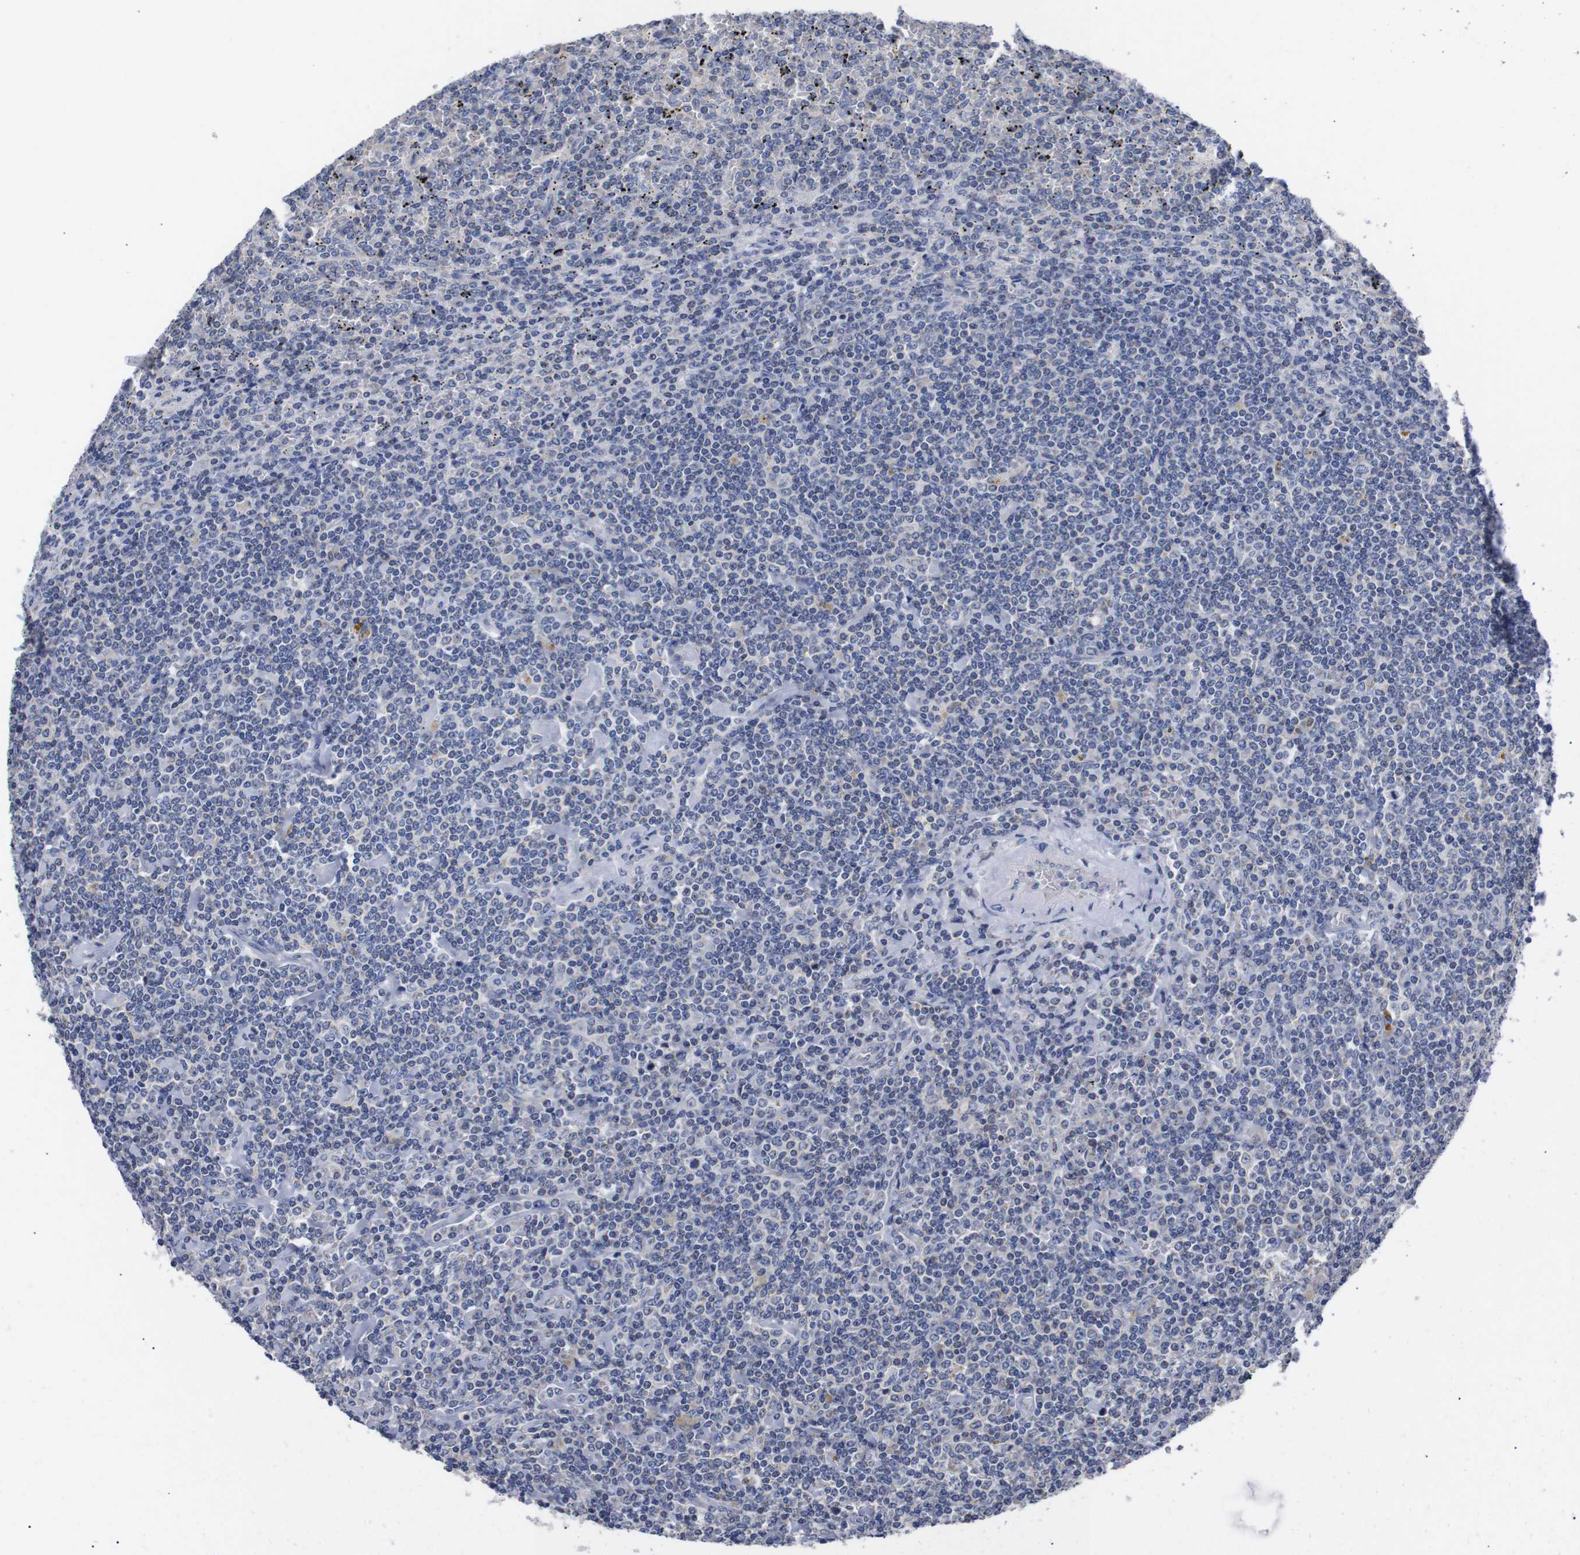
{"staining": {"intensity": "negative", "quantity": "none", "location": "none"}, "tissue": "lymphoma", "cell_type": "Tumor cells", "image_type": "cancer", "snomed": [{"axis": "morphology", "description": "Malignant lymphoma, non-Hodgkin's type, Low grade"}, {"axis": "topography", "description": "Spleen"}], "caption": "The micrograph reveals no significant expression in tumor cells of malignant lymphoma, non-Hodgkin's type (low-grade).", "gene": "OPN3", "patient": {"sex": "female", "age": 19}}